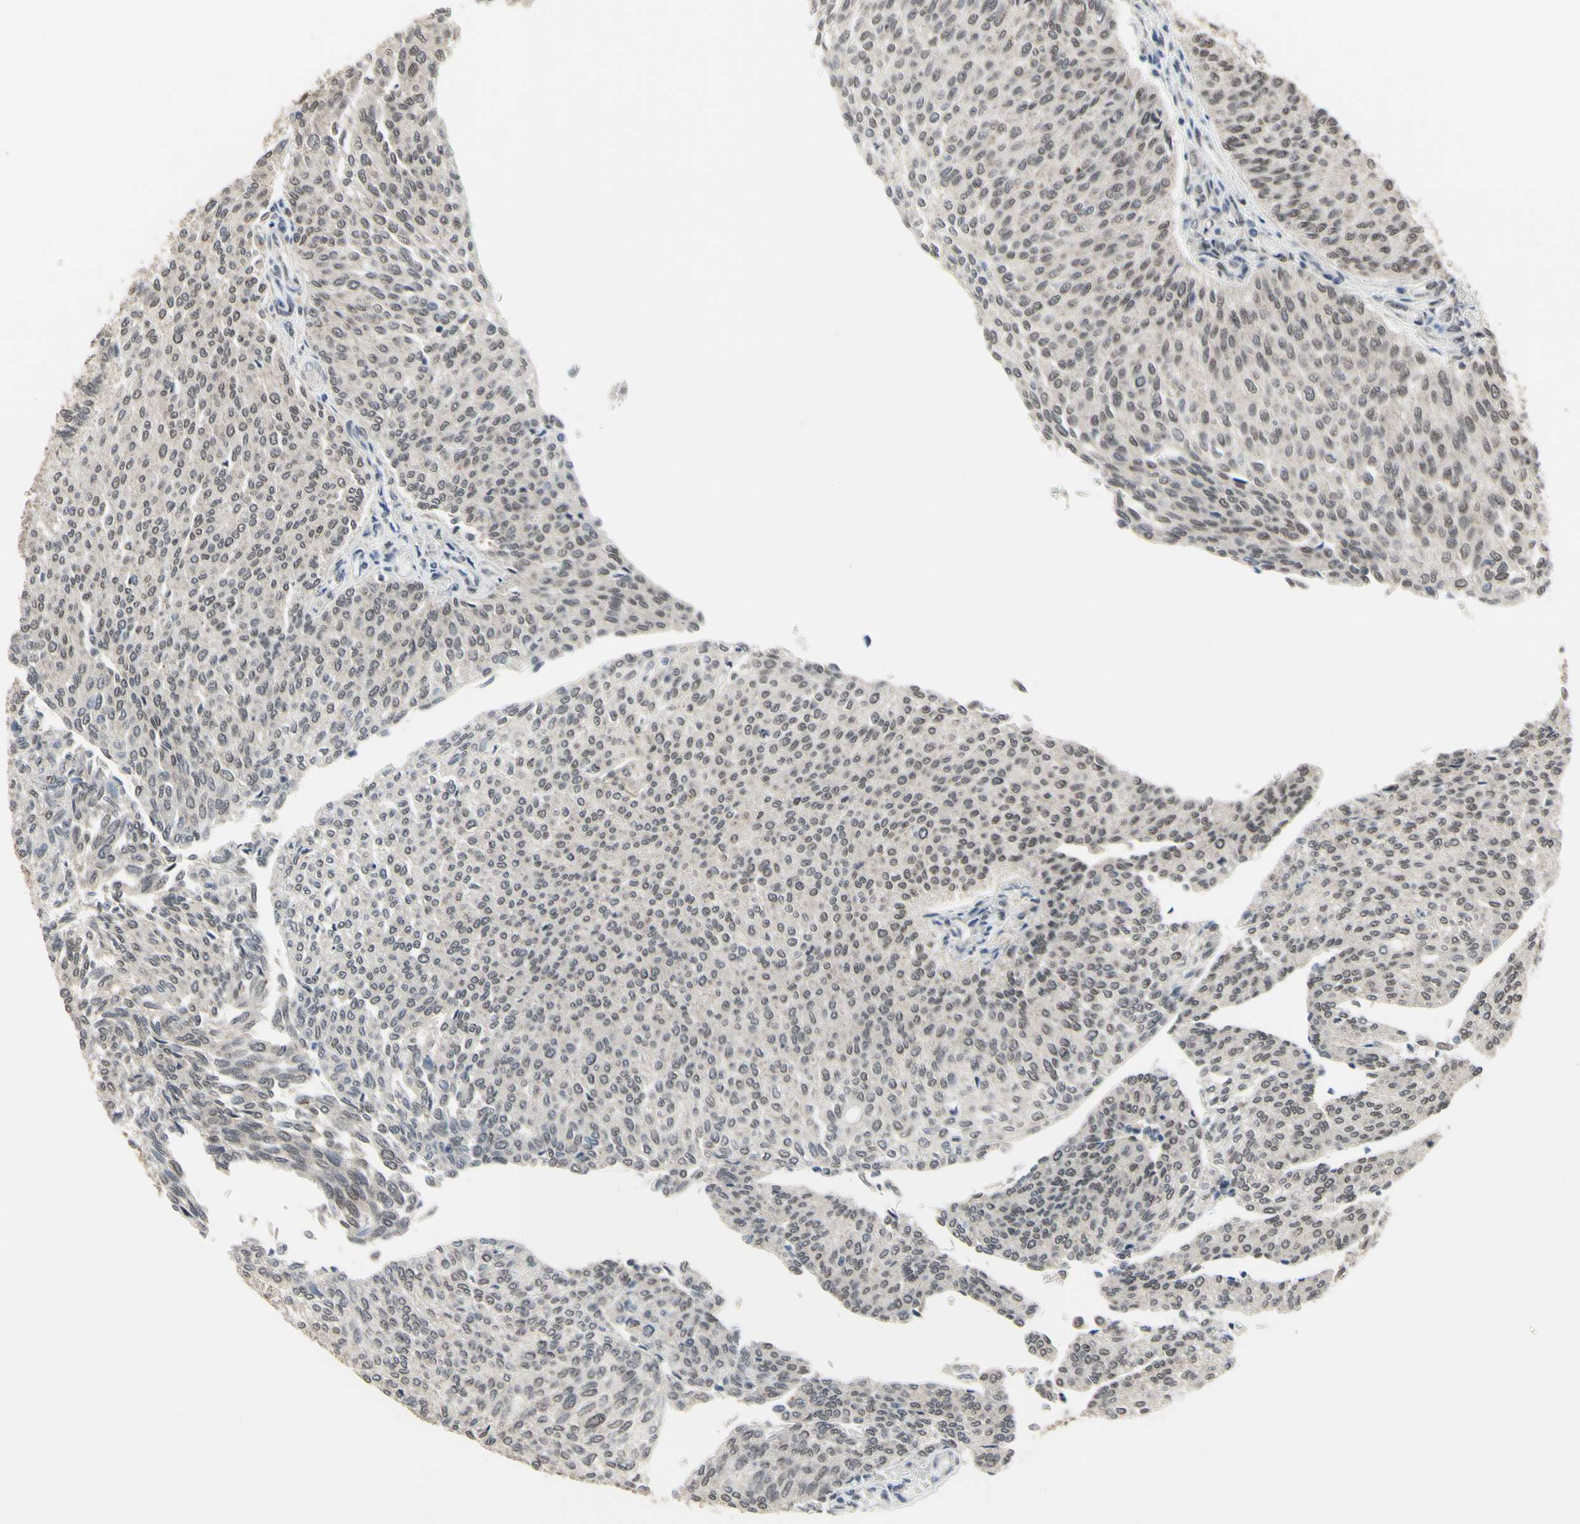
{"staining": {"intensity": "weak", "quantity": "25%-75%", "location": "nuclear"}, "tissue": "urothelial cancer", "cell_type": "Tumor cells", "image_type": "cancer", "snomed": [{"axis": "morphology", "description": "Urothelial carcinoma, Low grade"}, {"axis": "topography", "description": "Urinary bladder"}], "caption": "Urothelial cancer stained with IHC displays weak nuclear staining in about 25%-75% of tumor cells. The protein is shown in brown color, while the nuclei are stained blue.", "gene": "ZNF174", "patient": {"sex": "female", "age": 79}}